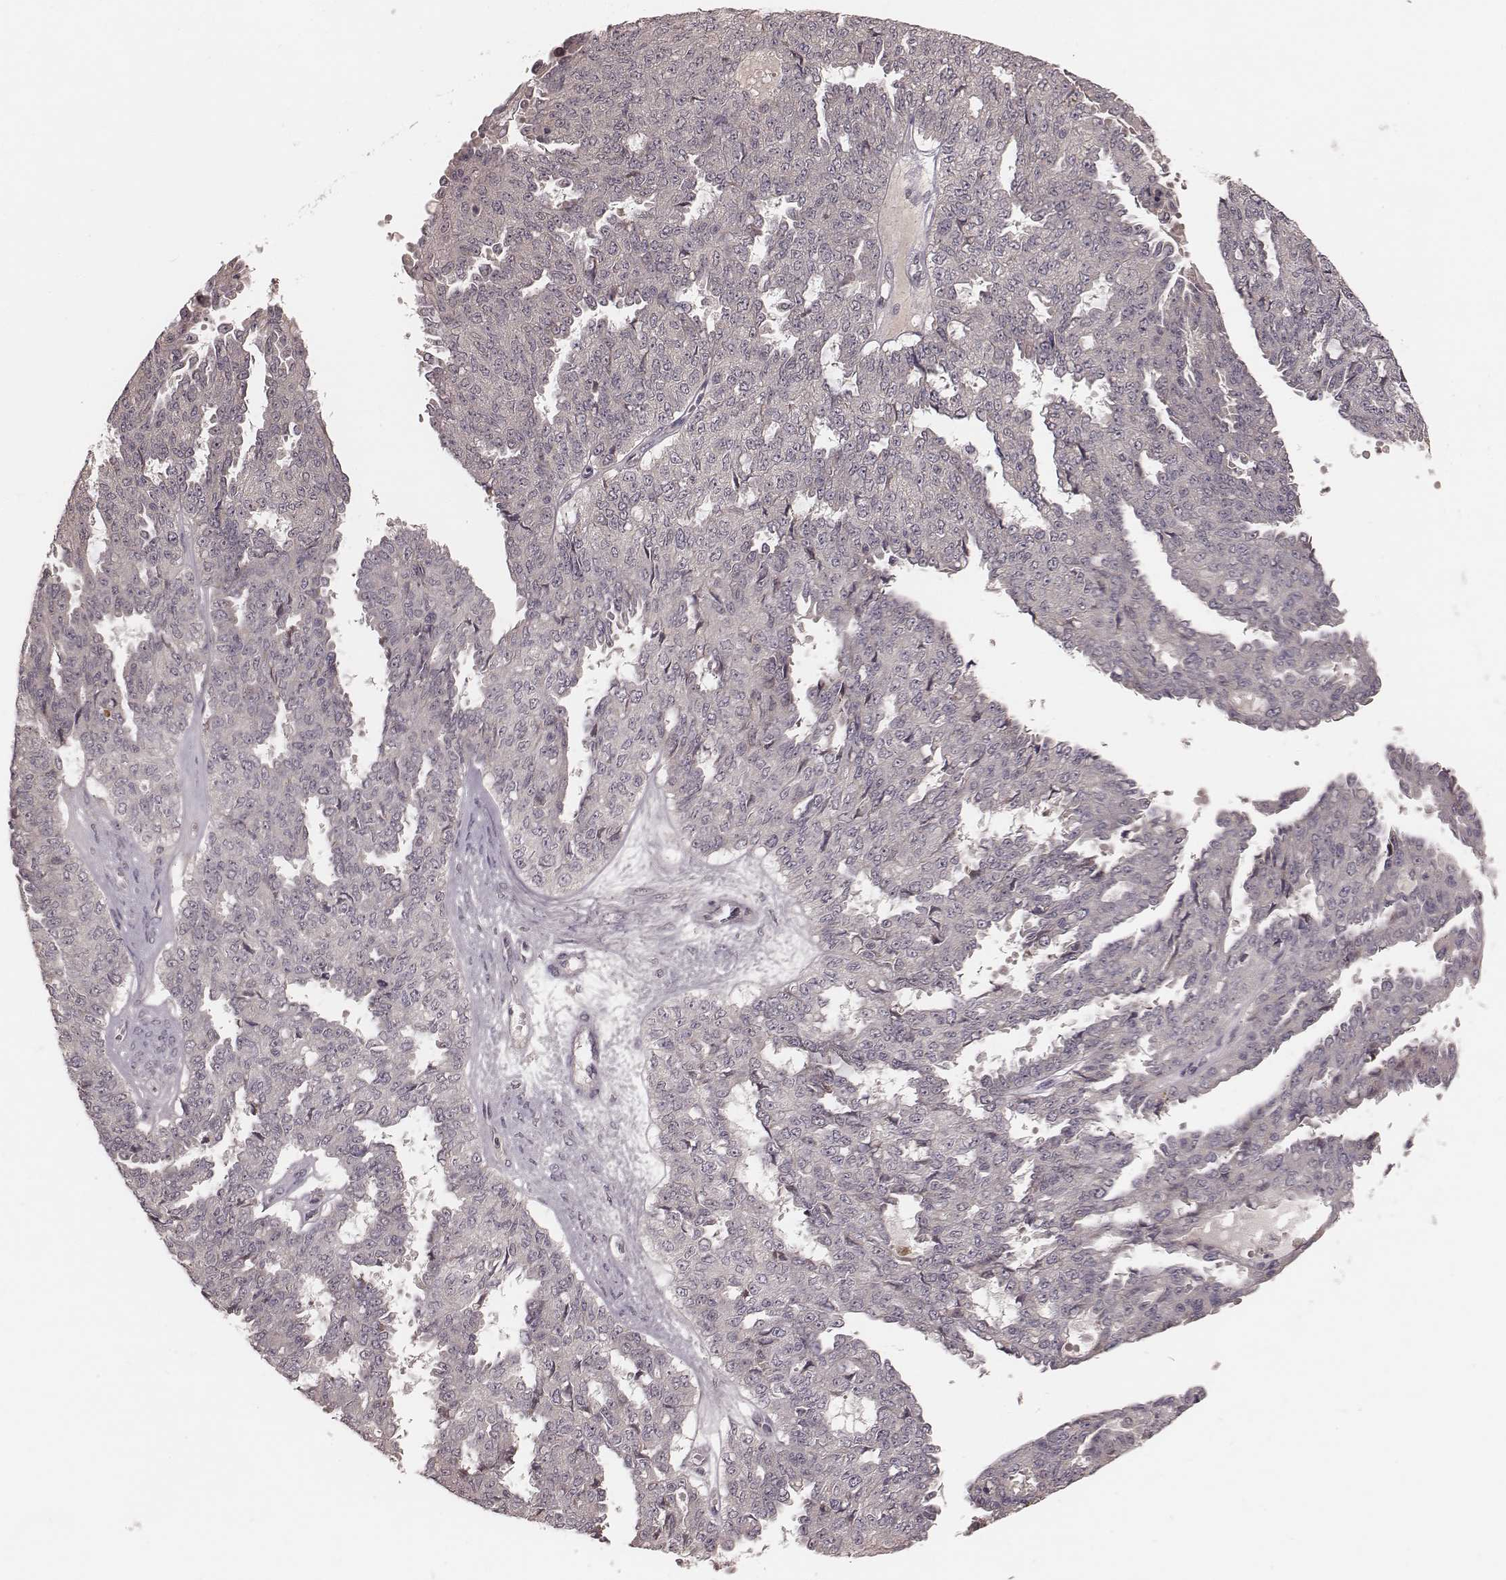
{"staining": {"intensity": "negative", "quantity": "none", "location": "none"}, "tissue": "ovarian cancer", "cell_type": "Tumor cells", "image_type": "cancer", "snomed": [{"axis": "morphology", "description": "Cystadenocarcinoma, serous, NOS"}, {"axis": "topography", "description": "Ovary"}], "caption": "Tumor cells are negative for brown protein staining in ovarian cancer (serous cystadenocarcinoma).", "gene": "IL5", "patient": {"sex": "female", "age": 71}}